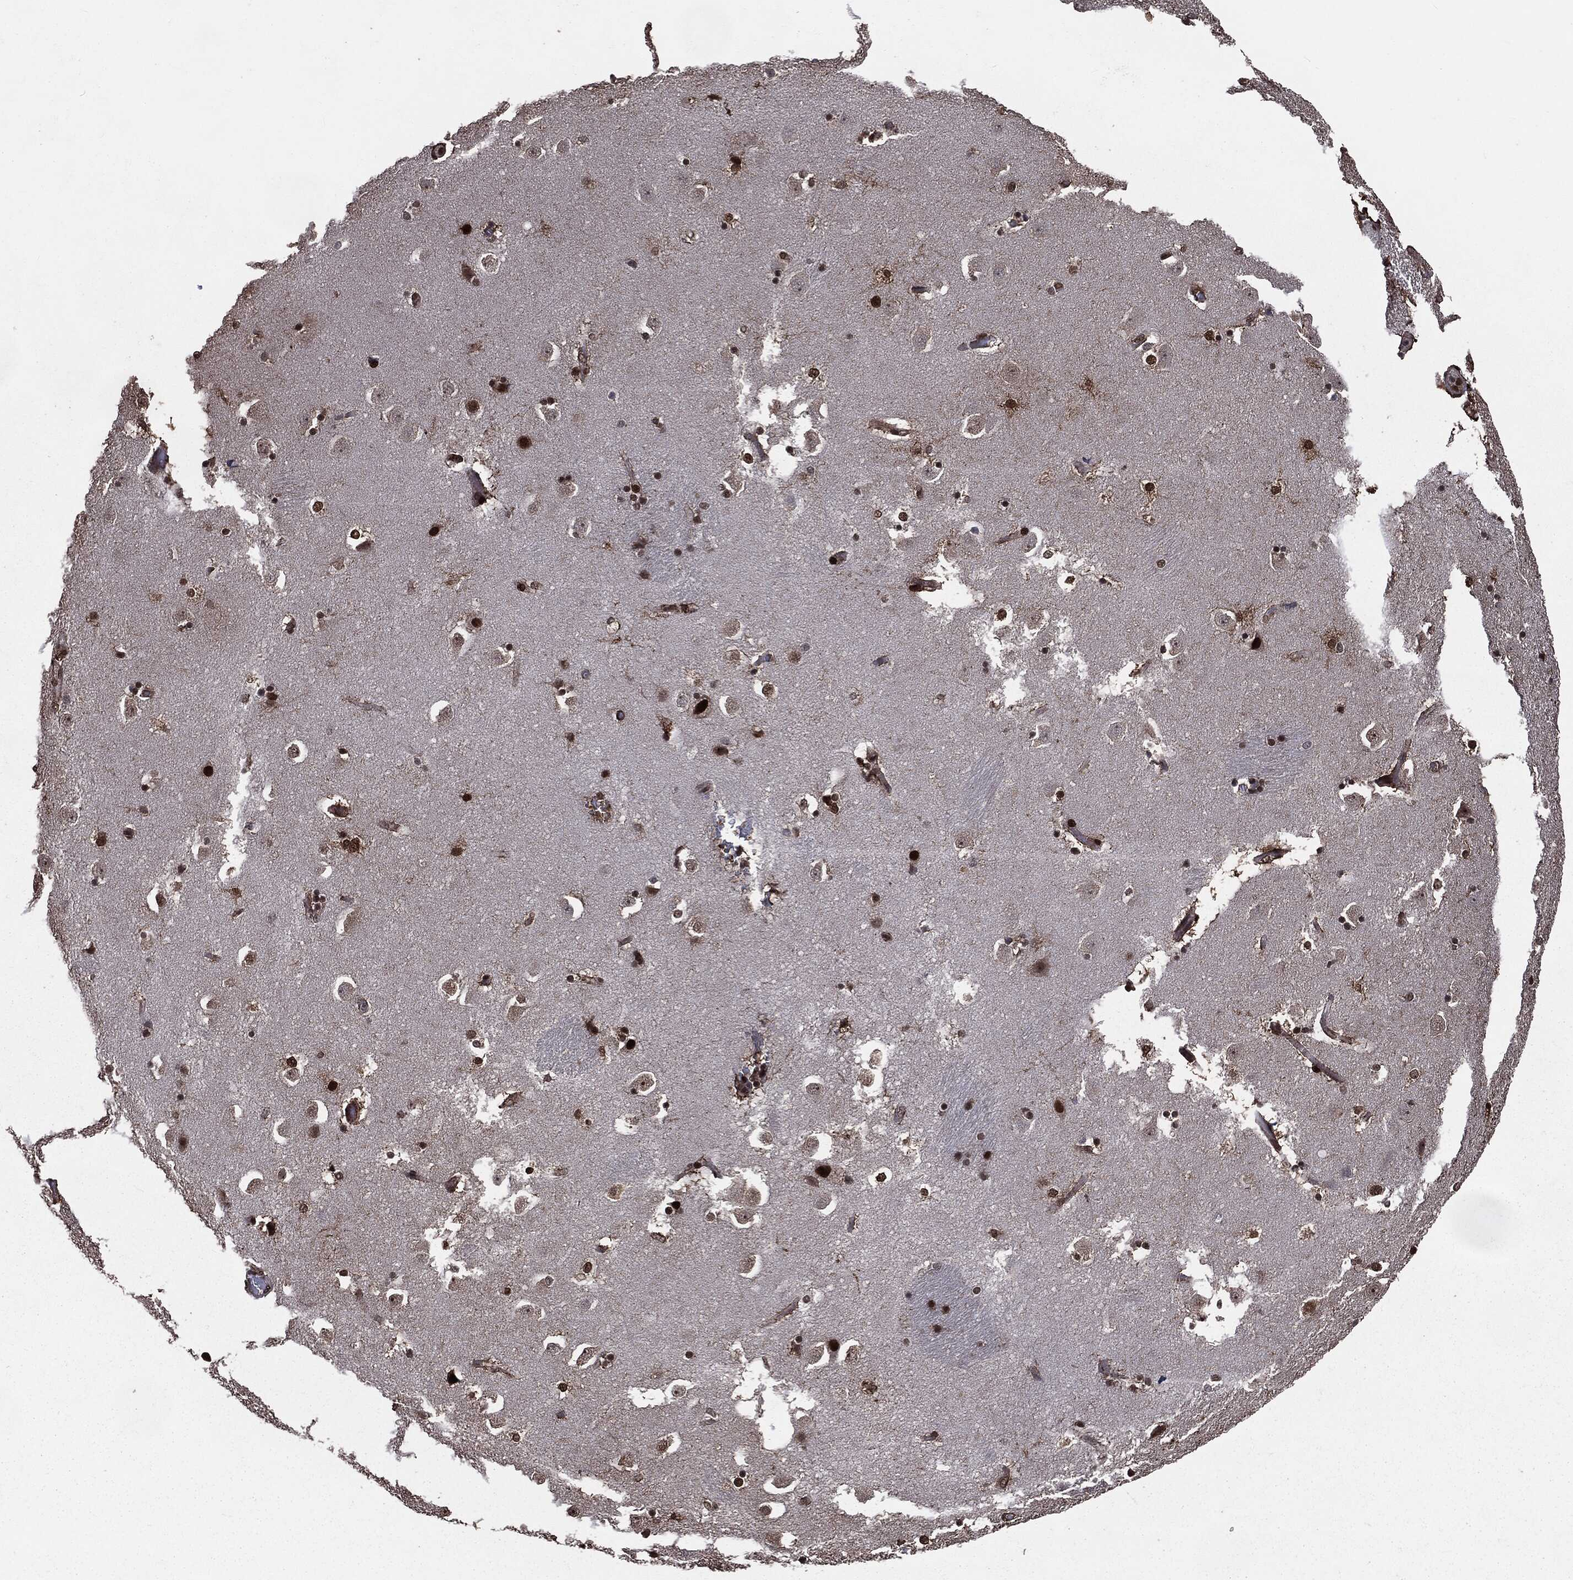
{"staining": {"intensity": "strong", "quantity": "25%-75%", "location": "nuclear"}, "tissue": "caudate", "cell_type": "Glial cells", "image_type": "normal", "snomed": [{"axis": "morphology", "description": "Normal tissue, NOS"}, {"axis": "topography", "description": "Lateral ventricle wall"}], "caption": "Immunohistochemistry (DAB (3,3'-diaminobenzidine)) staining of normal caudate displays strong nuclear protein expression in about 25%-75% of glial cells.", "gene": "DVL2", "patient": {"sex": "male", "age": 51}}